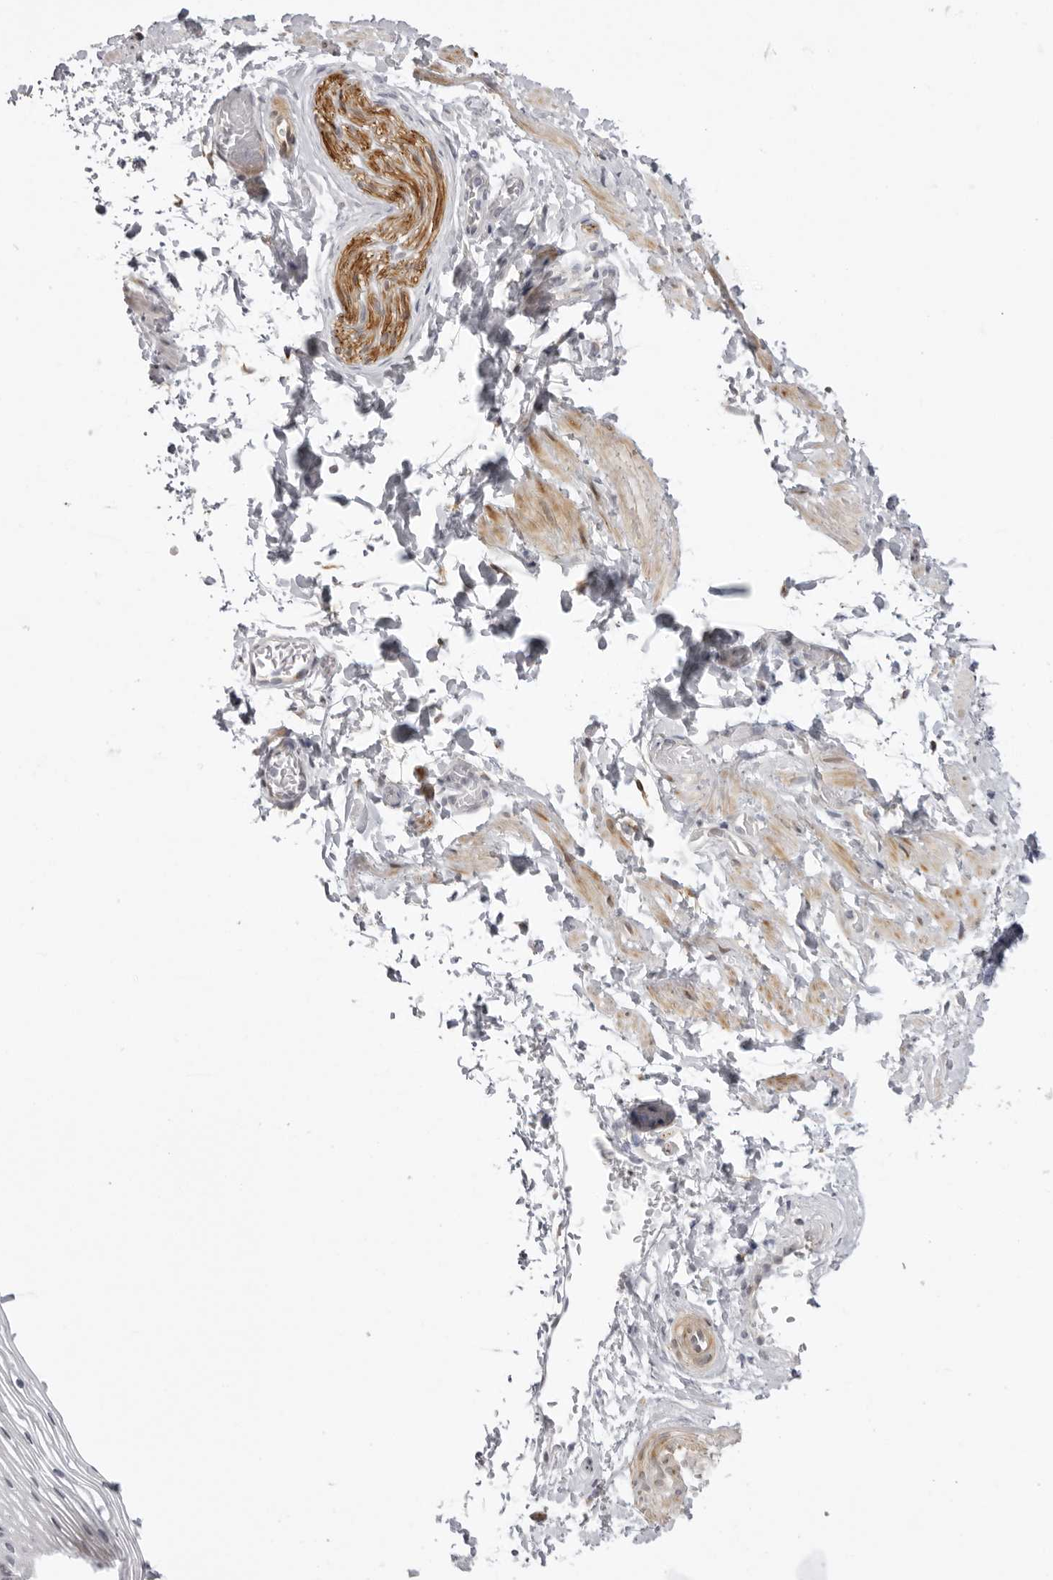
{"staining": {"intensity": "moderate", "quantity": "<25%", "location": "cytoplasmic/membranous"}, "tissue": "vagina", "cell_type": "Squamous epithelial cells", "image_type": "normal", "snomed": [{"axis": "morphology", "description": "Normal tissue, NOS"}, {"axis": "topography", "description": "Vagina"}], "caption": "Immunohistochemistry histopathology image of benign vagina: vagina stained using immunohistochemistry displays low levels of moderate protein expression localized specifically in the cytoplasmic/membranous of squamous epithelial cells, appearing as a cytoplasmic/membranous brown color.", "gene": "SUGCT", "patient": {"sex": "female", "age": 32}}